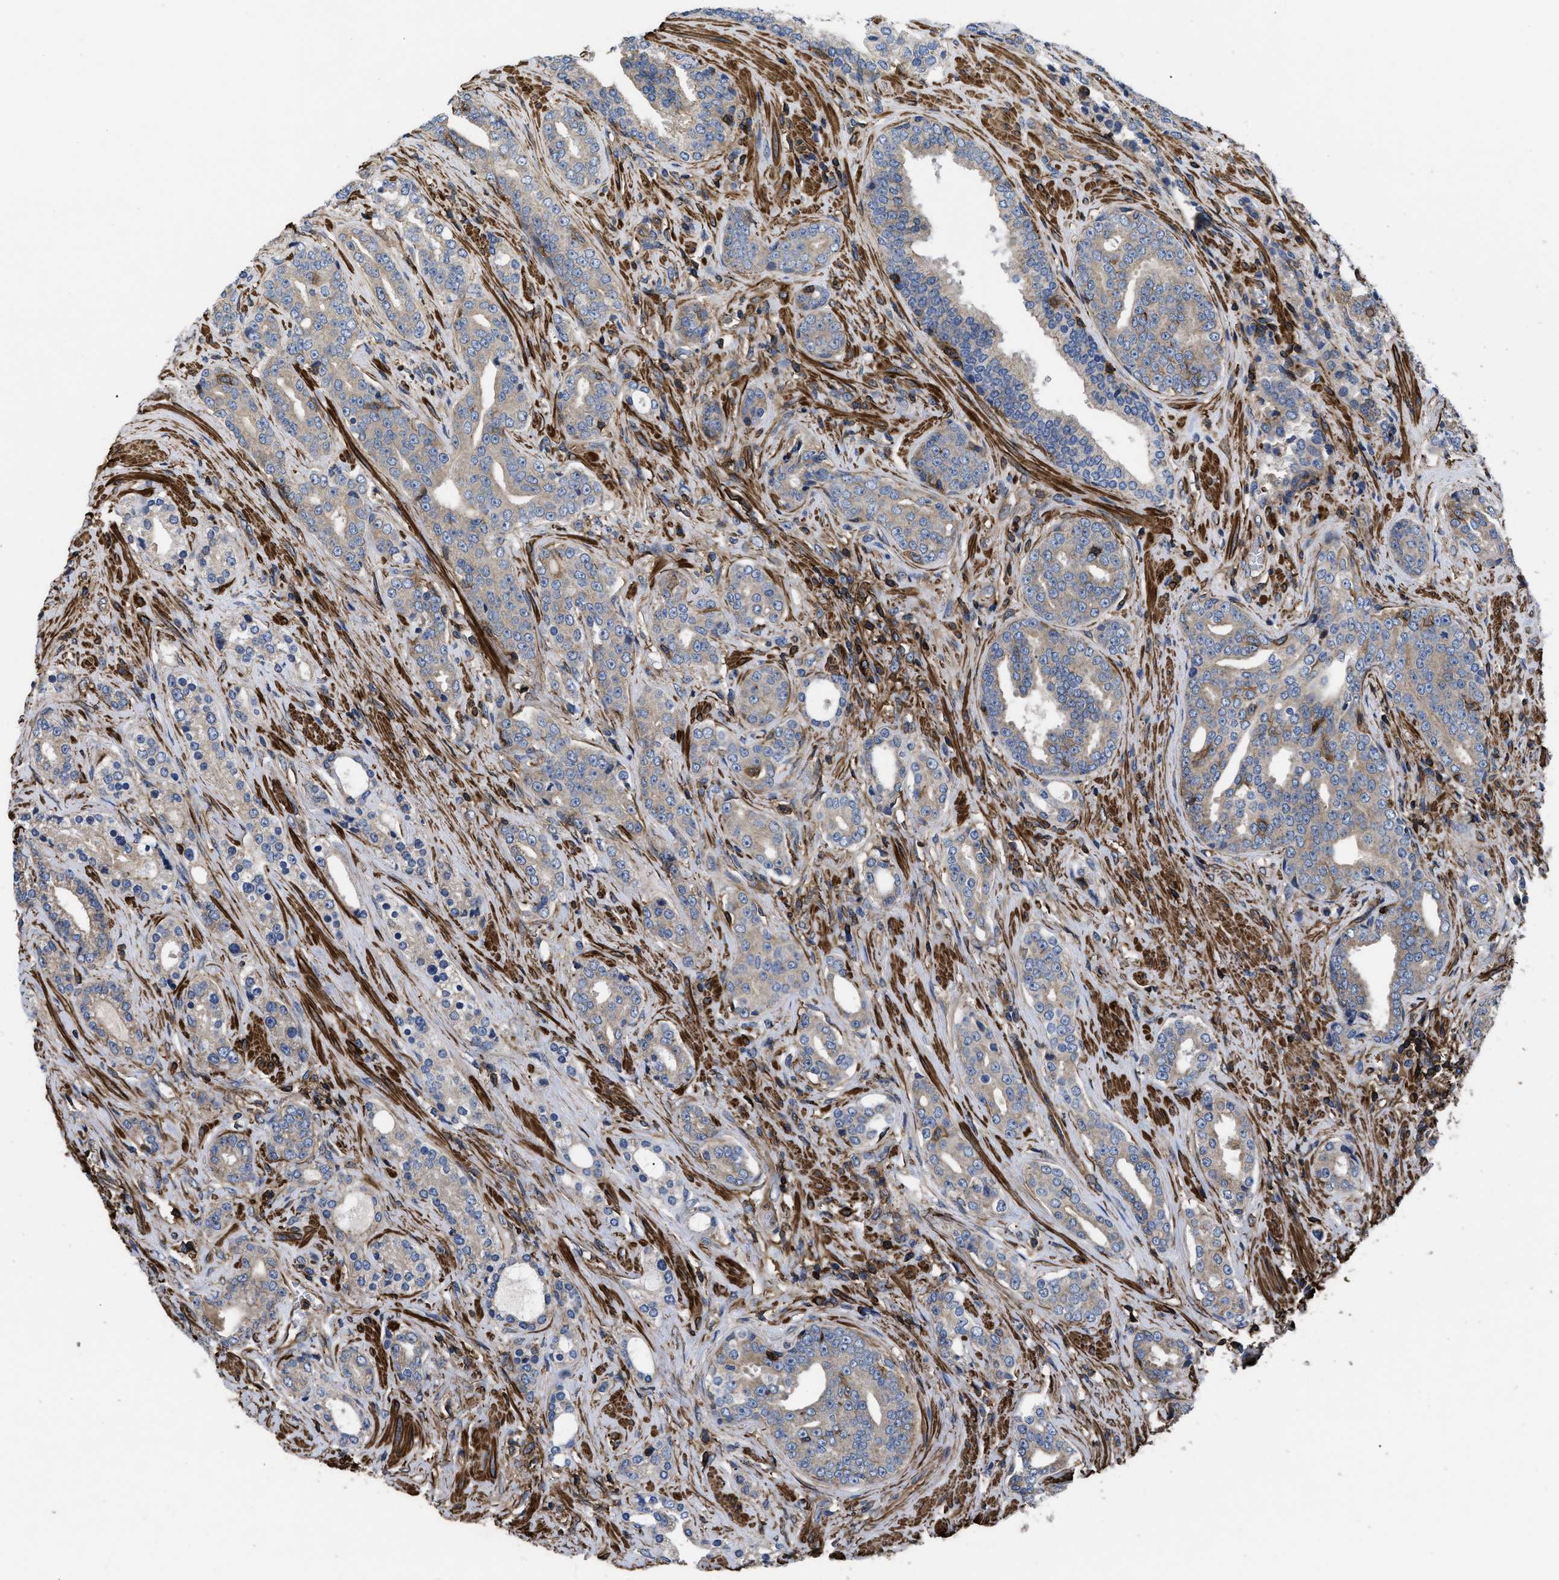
{"staining": {"intensity": "weak", "quantity": ">75%", "location": "cytoplasmic/membranous"}, "tissue": "prostate cancer", "cell_type": "Tumor cells", "image_type": "cancer", "snomed": [{"axis": "morphology", "description": "Adenocarcinoma, High grade"}, {"axis": "topography", "description": "Prostate"}], "caption": "A low amount of weak cytoplasmic/membranous staining is identified in about >75% of tumor cells in prostate cancer tissue. The protein of interest is stained brown, and the nuclei are stained in blue (DAB (3,3'-diaminobenzidine) IHC with brightfield microscopy, high magnification).", "gene": "SCUBE2", "patient": {"sex": "male", "age": 71}}